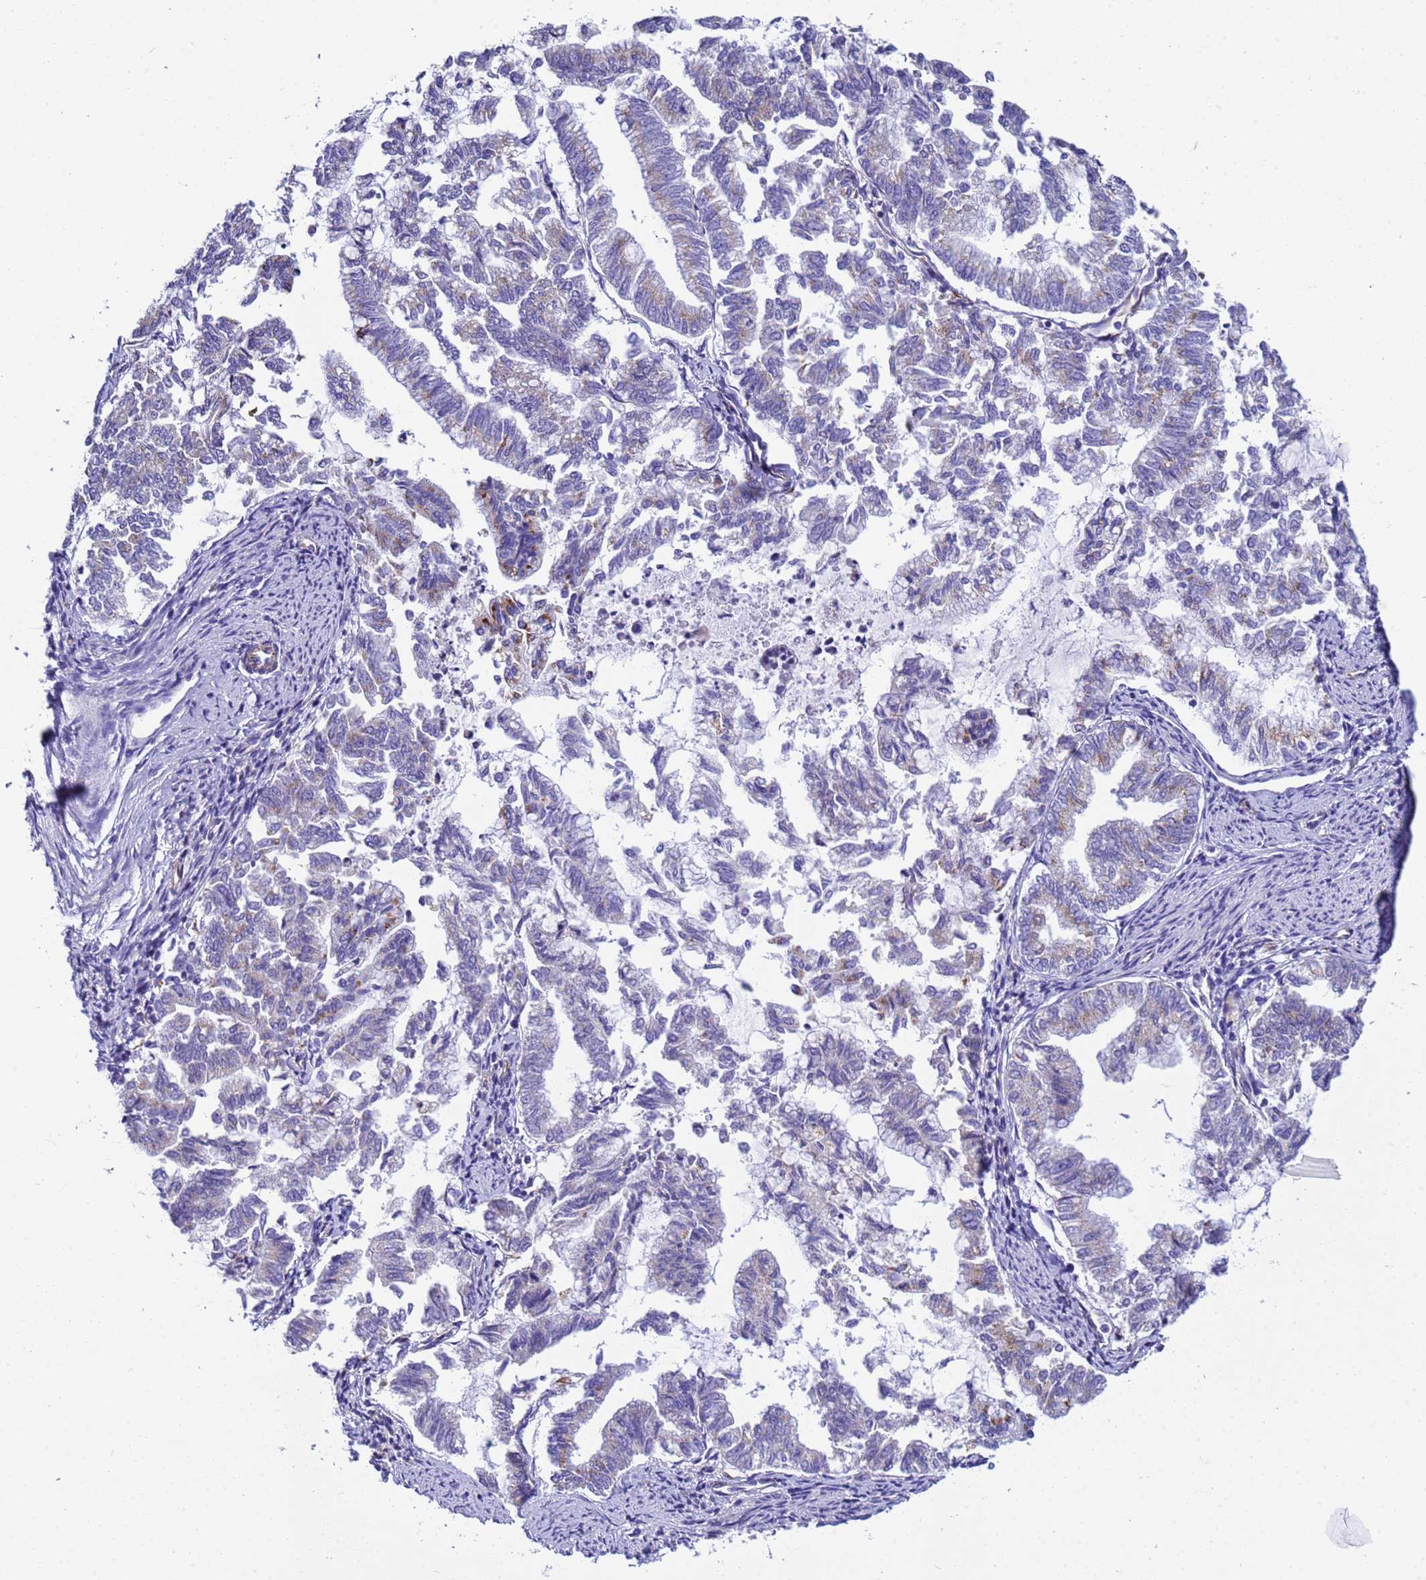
{"staining": {"intensity": "moderate", "quantity": "<25%", "location": "cytoplasmic/membranous"}, "tissue": "endometrial cancer", "cell_type": "Tumor cells", "image_type": "cancer", "snomed": [{"axis": "morphology", "description": "Adenocarcinoma, NOS"}, {"axis": "topography", "description": "Endometrium"}], "caption": "Tumor cells reveal low levels of moderate cytoplasmic/membranous expression in approximately <25% of cells in endometrial adenocarcinoma.", "gene": "UBXN2B", "patient": {"sex": "female", "age": 79}}